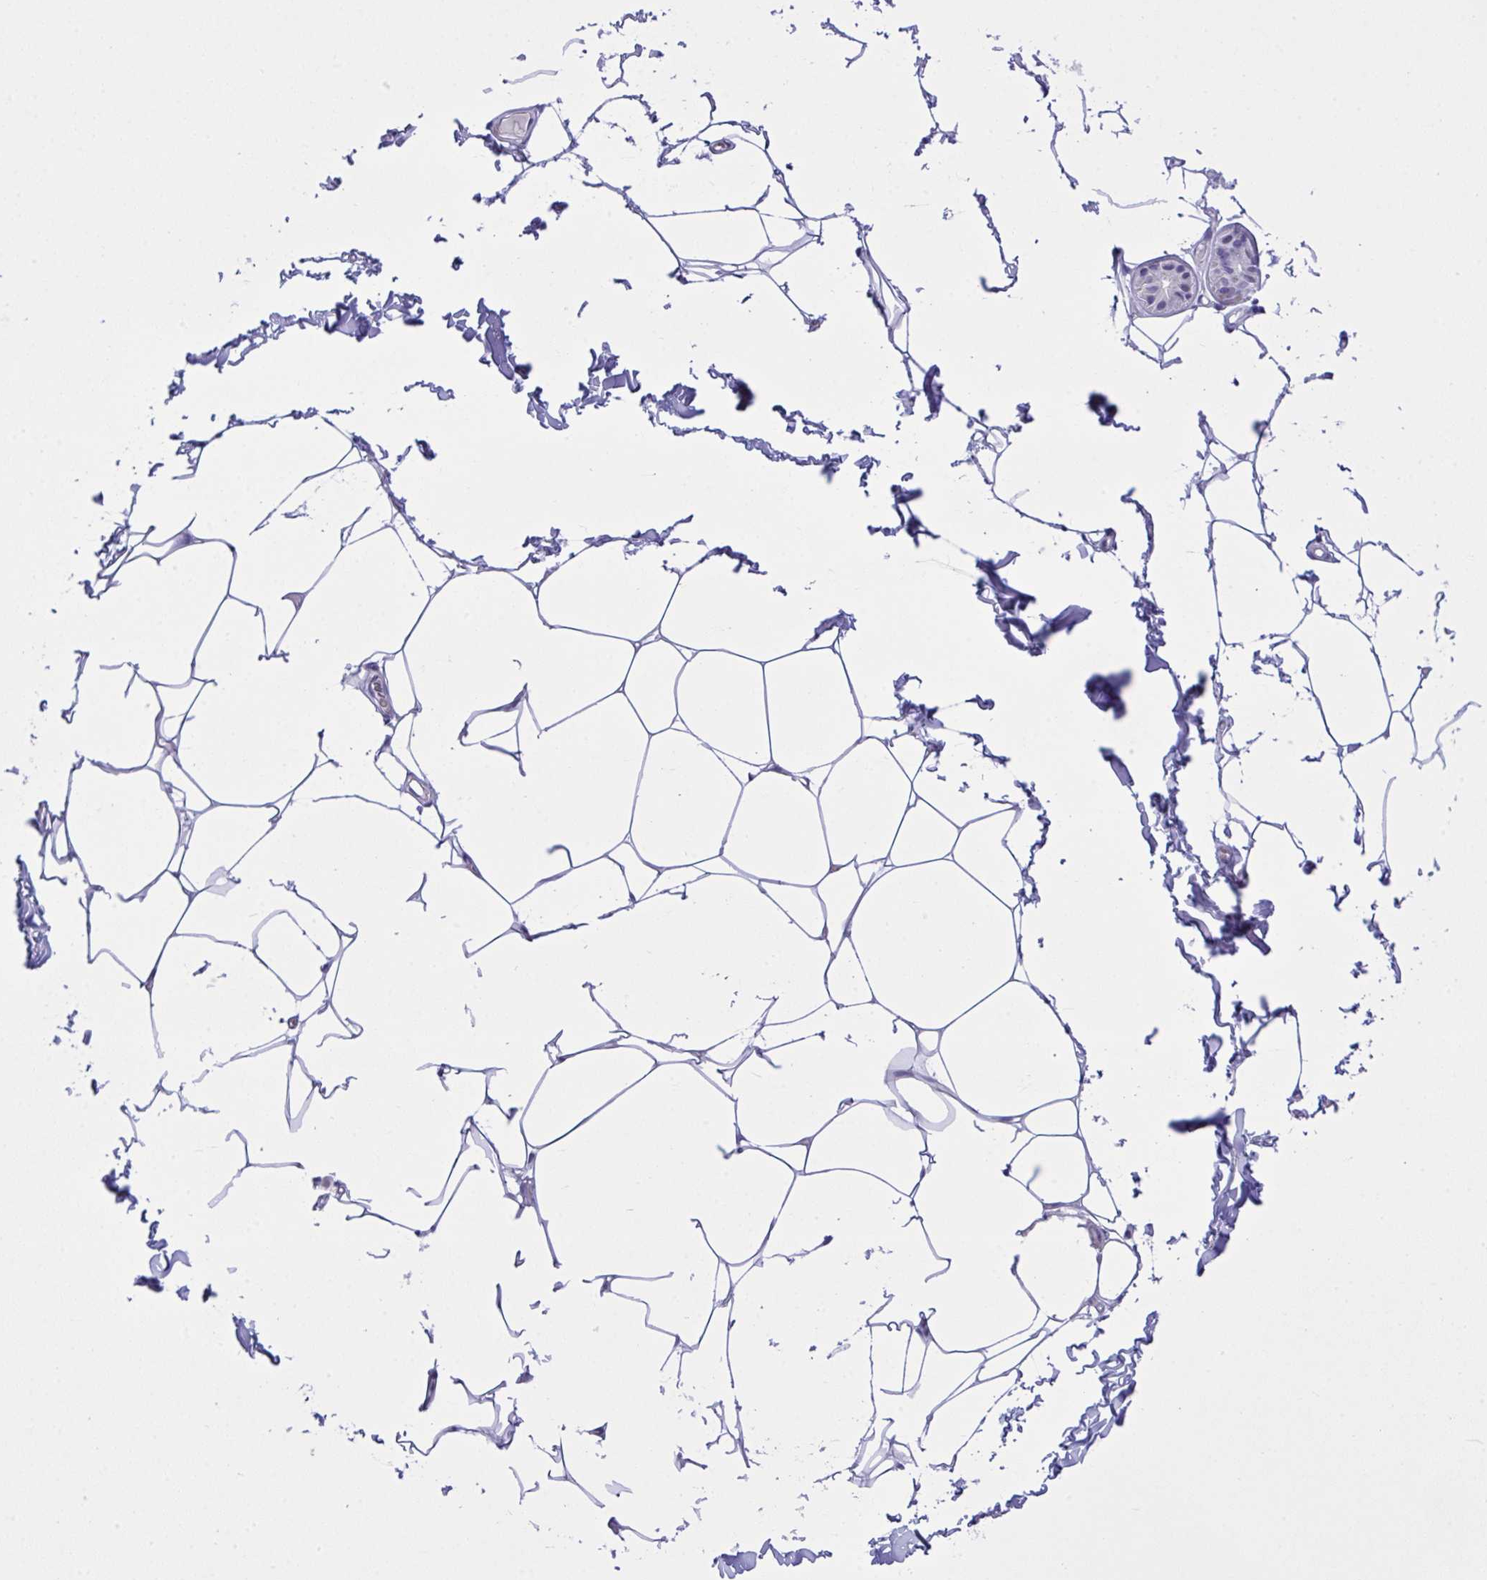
{"staining": {"intensity": "negative", "quantity": "none", "location": "none"}, "tissue": "adipose tissue", "cell_type": "Adipocytes", "image_type": "normal", "snomed": [{"axis": "morphology", "description": "Normal tissue, NOS"}, {"axis": "topography", "description": "Skin"}, {"axis": "topography", "description": "Peripheral nerve tissue"}], "caption": "A micrograph of human adipose tissue is negative for staining in adipocytes. (Stains: DAB immunohistochemistry (IHC) with hematoxylin counter stain, Microscopy: brightfield microscopy at high magnification).", "gene": "WDR97", "patient": {"sex": "female", "age": 45}}